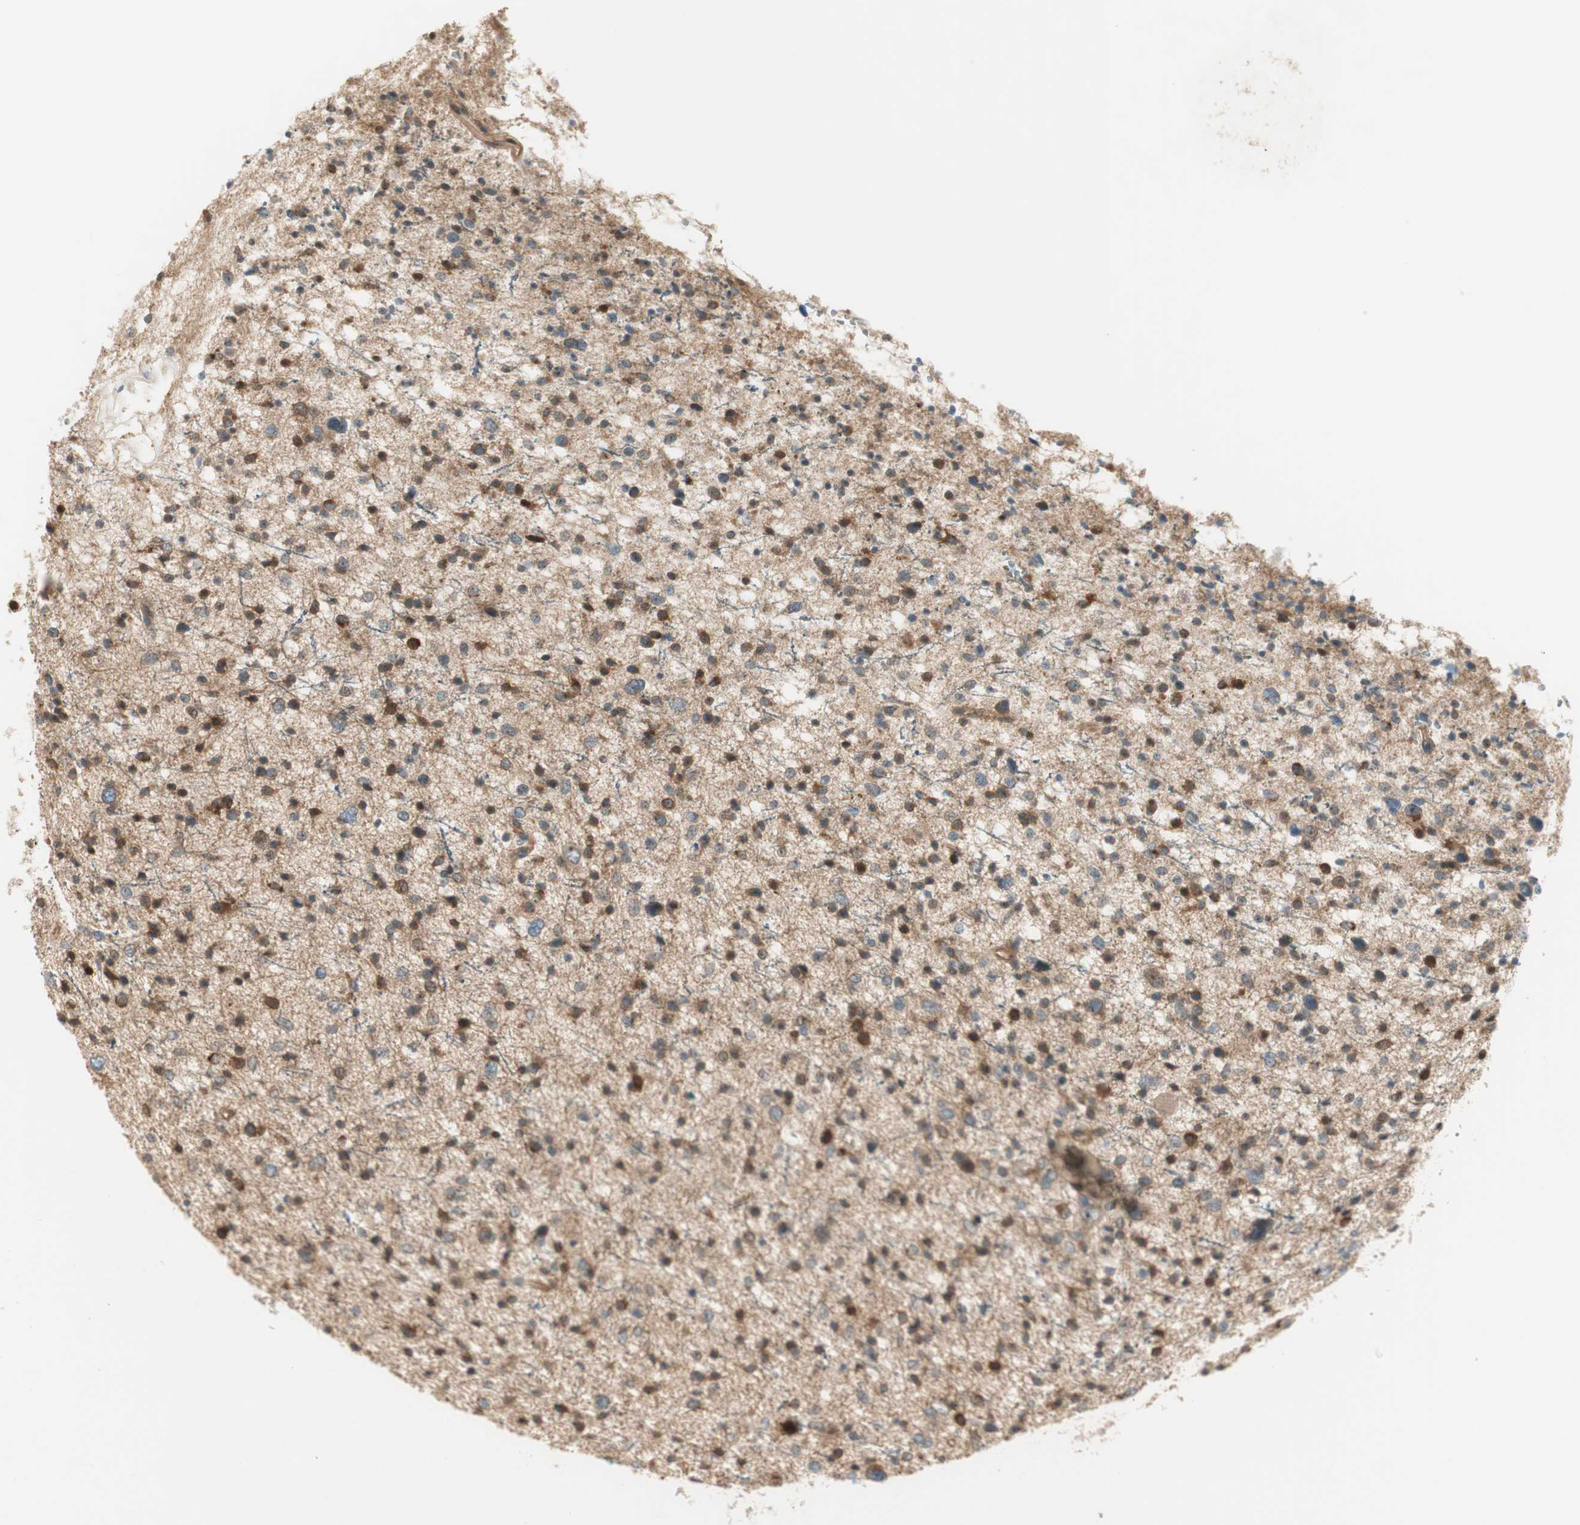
{"staining": {"intensity": "weak", "quantity": "25%-75%", "location": "cytoplasmic/membranous,nuclear"}, "tissue": "glioma", "cell_type": "Tumor cells", "image_type": "cancer", "snomed": [{"axis": "morphology", "description": "Glioma, malignant, Low grade"}, {"axis": "topography", "description": "Brain"}], "caption": "High-magnification brightfield microscopy of malignant low-grade glioma stained with DAB (3,3'-diaminobenzidine) (brown) and counterstained with hematoxylin (blue). tumor cells exhibit weak cytoplasmic/membranous and nuclear expression is identified in approximately25%-75% of cells.", "gene": "IPO5", "patient": {"sex": "female", "age": 37}}